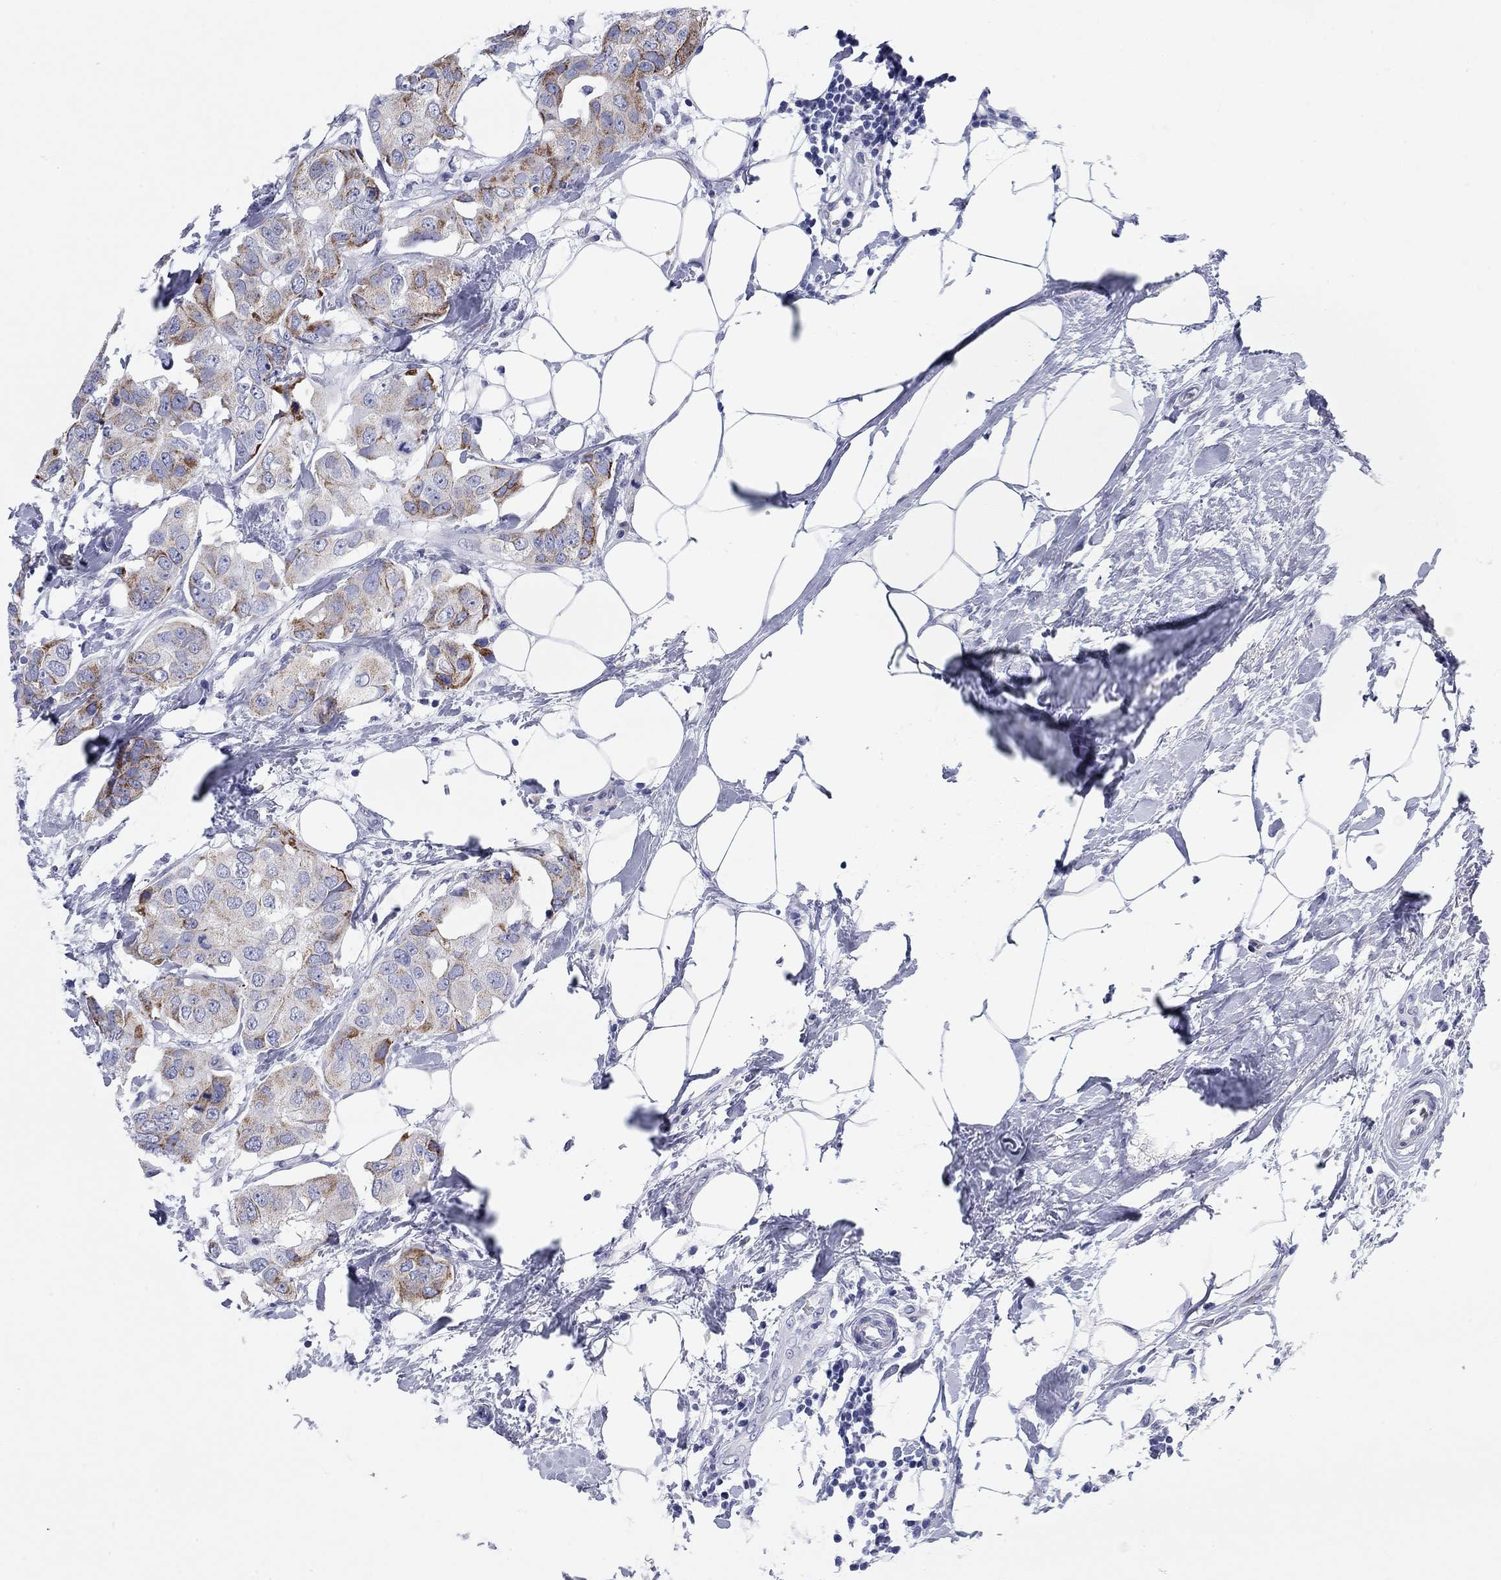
{"staining": {"intensity": "strong", "quantity": "<25%", "location": "cytoplasmic/membranous"}, "tissue": "breast cancer", "cell_type": "Tumor cells", "image_type": "cancer", "snomed": [{"axis": "morphology", "description": "Normal tissue, NOS"}, {"axis": "morphology", "description": "Duct carcinoma"}, {"axis": "topography", "description": "Breast"}], "caption": "Protein analysis of breast intraductal carcinoma tissue exhibits strong cytoplasmic/membranous expression in about <25% of tumor cells.", "gene": "CHI3L2", "patient": {"sex": "female", "age": 40}}